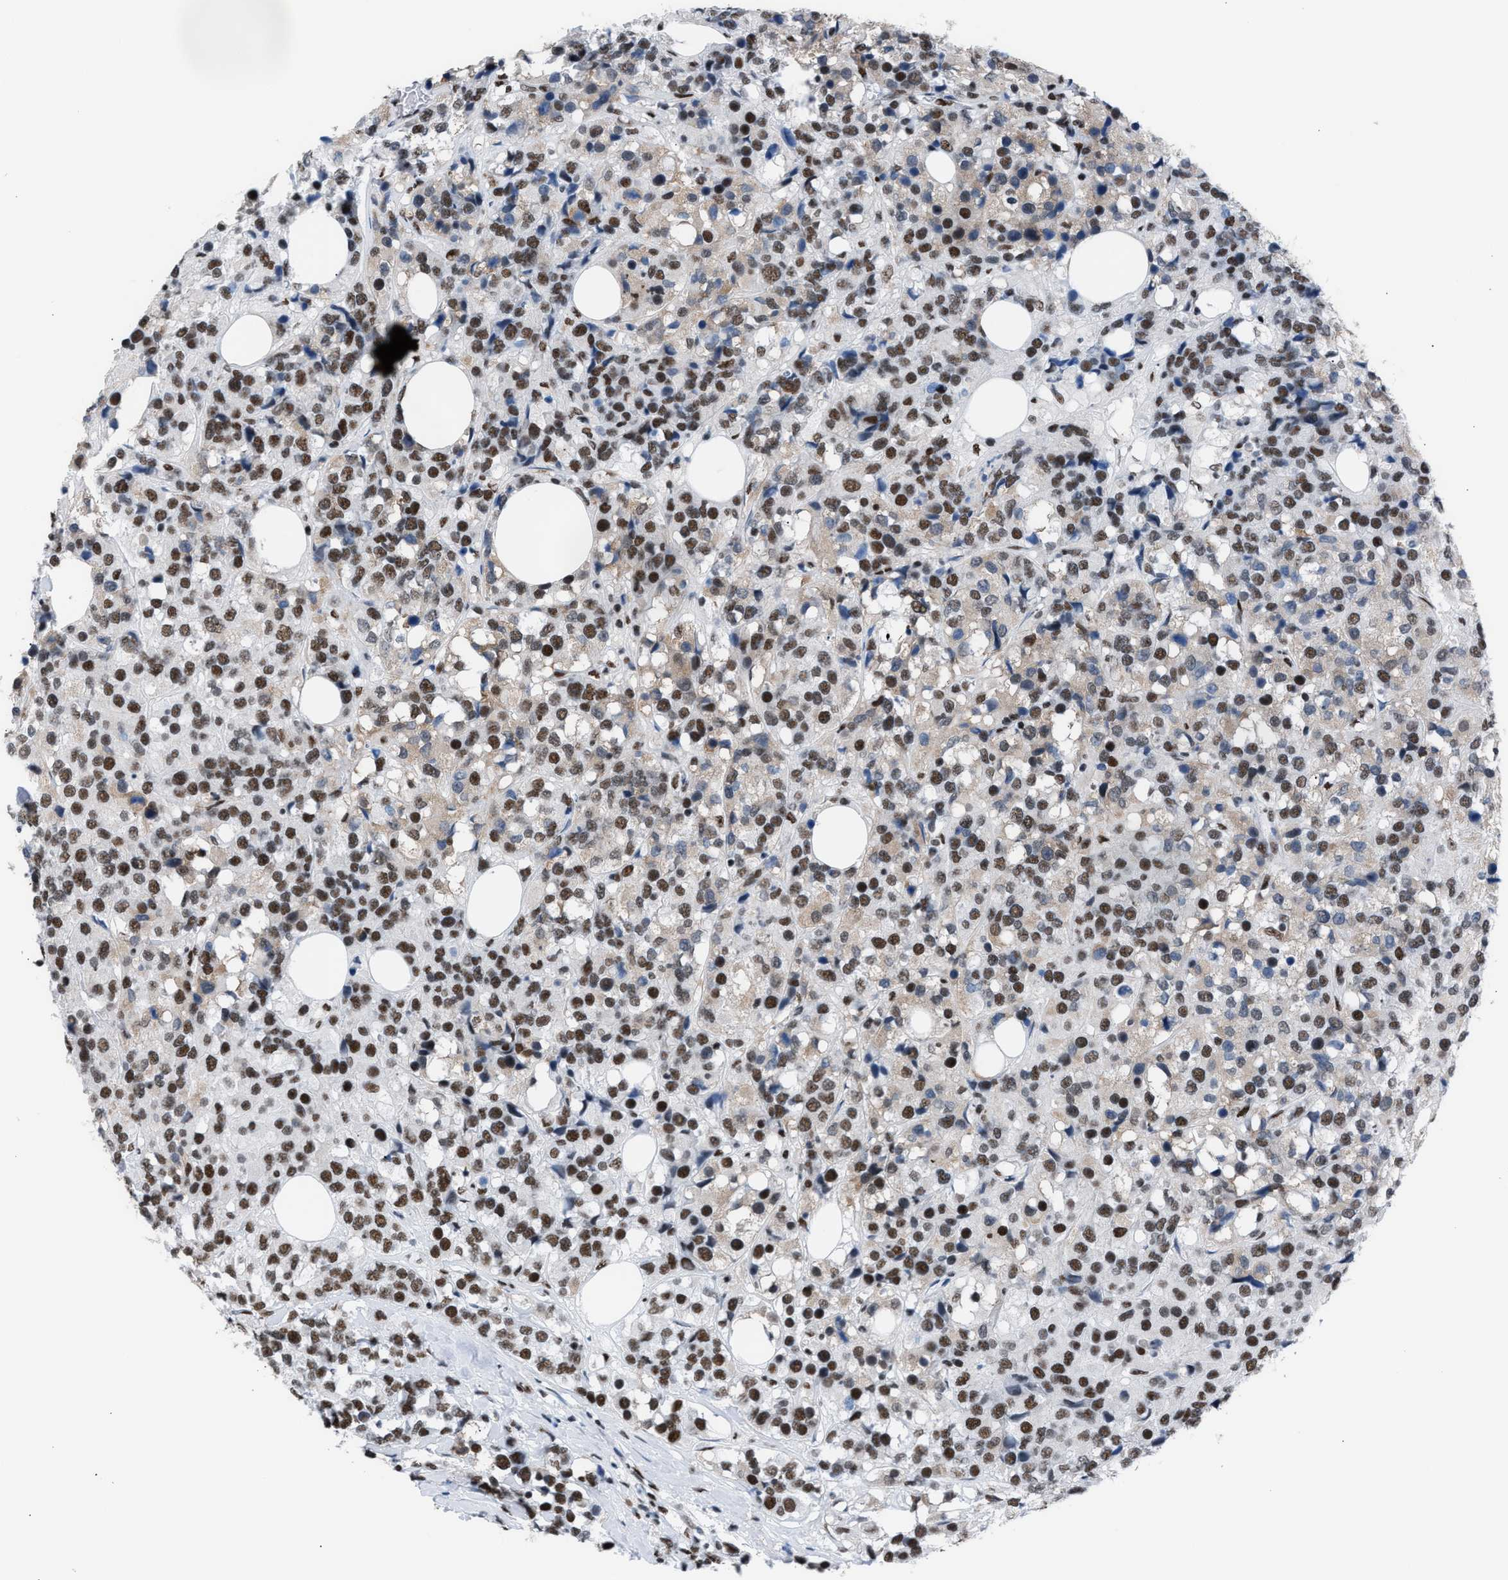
{"staining": {"intensity": "strong", "quantity": "25%-75%", "location": "nuclear"}, "tissue": "breast cancer", "cell_type": "Tumor cells", "image_type": "cancer", "snomed": [{"axis": "morphology", "description": "Lobular carcinoma"}, {"axis": "topography", "description": "Breast"}], "caption": "A brown stain highlights strong nuclear expression of a protein in lobular carcinoma (breast) tumor cells. The protein of interest is shown in brown color, while the nuclei are stained blue.", "gene": "CCAR2", "patient": {"sex": "female", "age": 59}}